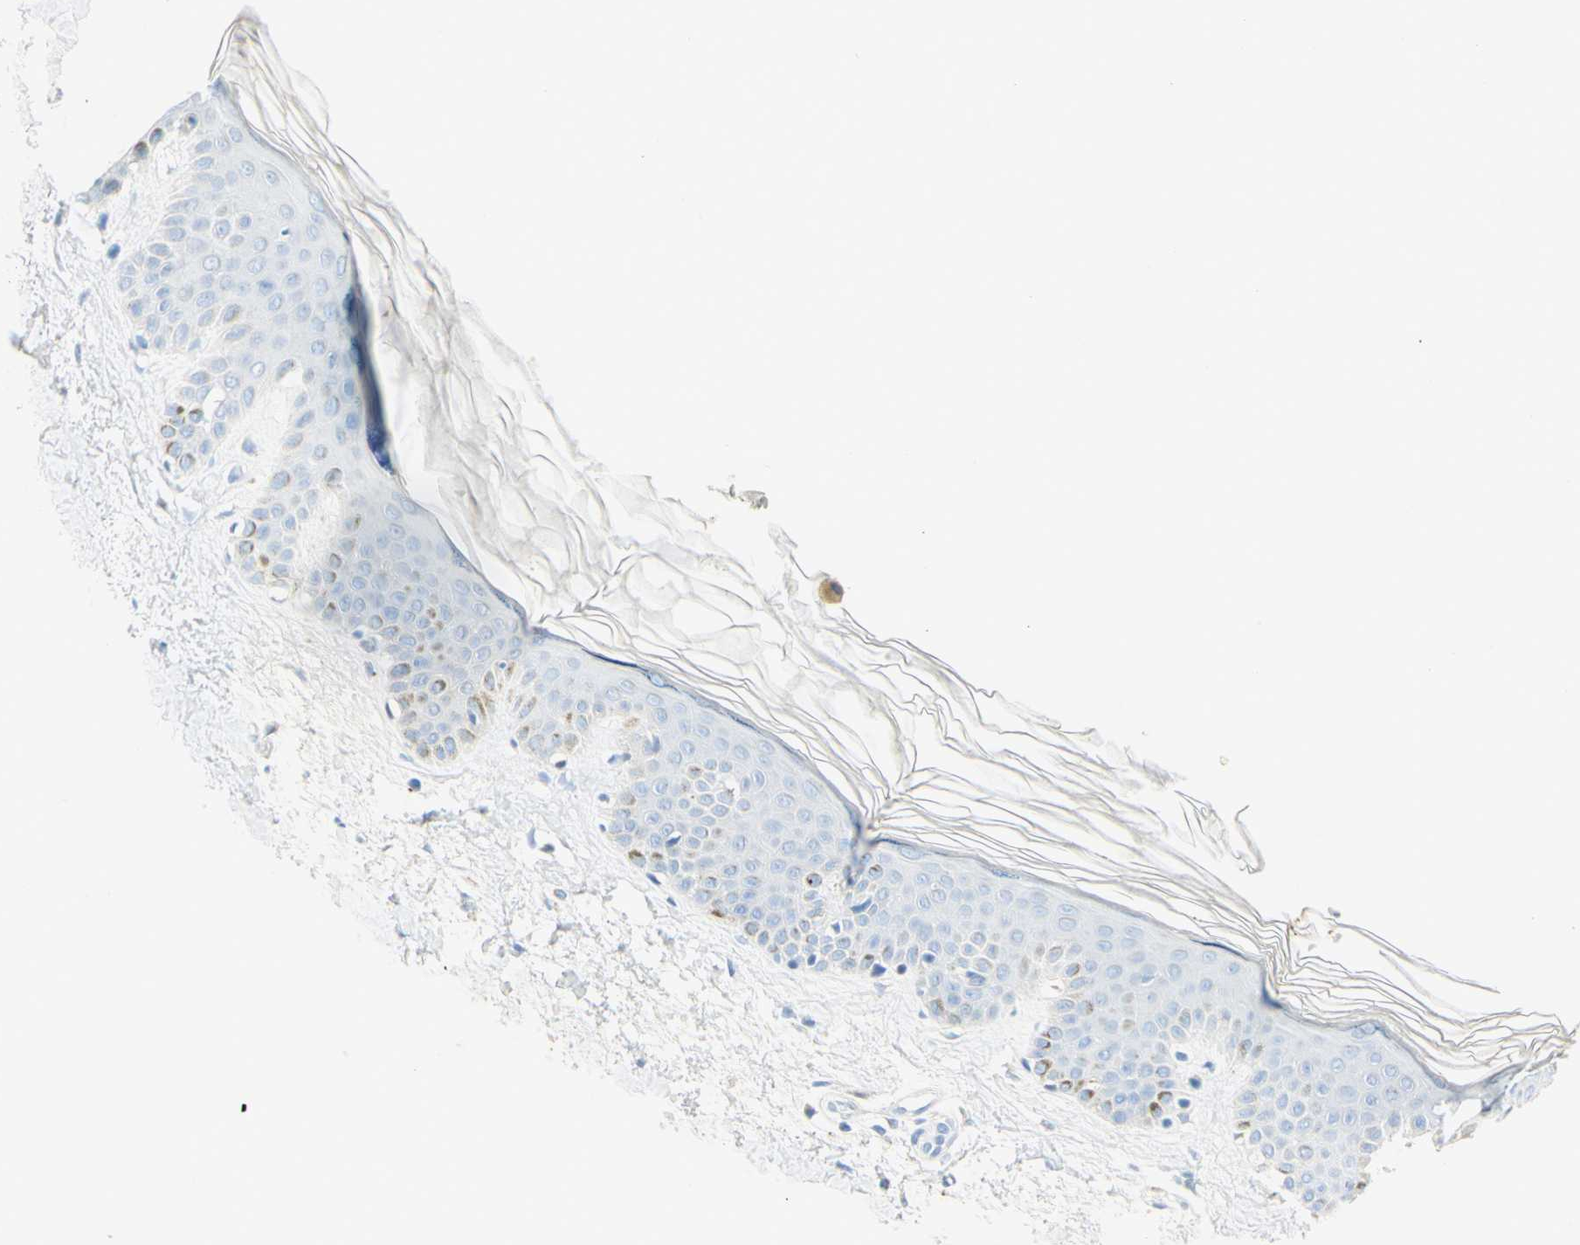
{"staining": {"intensity": "negative", "quantity": "none", "location": "none"}, "tissue": "skin", "cell_type": "Fibroblasts", "image_type": "normal", "snomed": [{"axis": "morphology", "description": "Normal tissue, NOS"}, {"axis": "topography", "description": "Skin"}], "caption": "DAB immunohistochemical staining of normal skin demonstrates no significant expression in fibroblasts. (Stains: DAB (3,3'-diaminobenzidine) immunohistochemistry with hematoxylin counter stain, Microscopy: brightfield microscopy at high magnification).", "gene": "TSPAN1", "patient": {"sex": "male", "age": 67}}